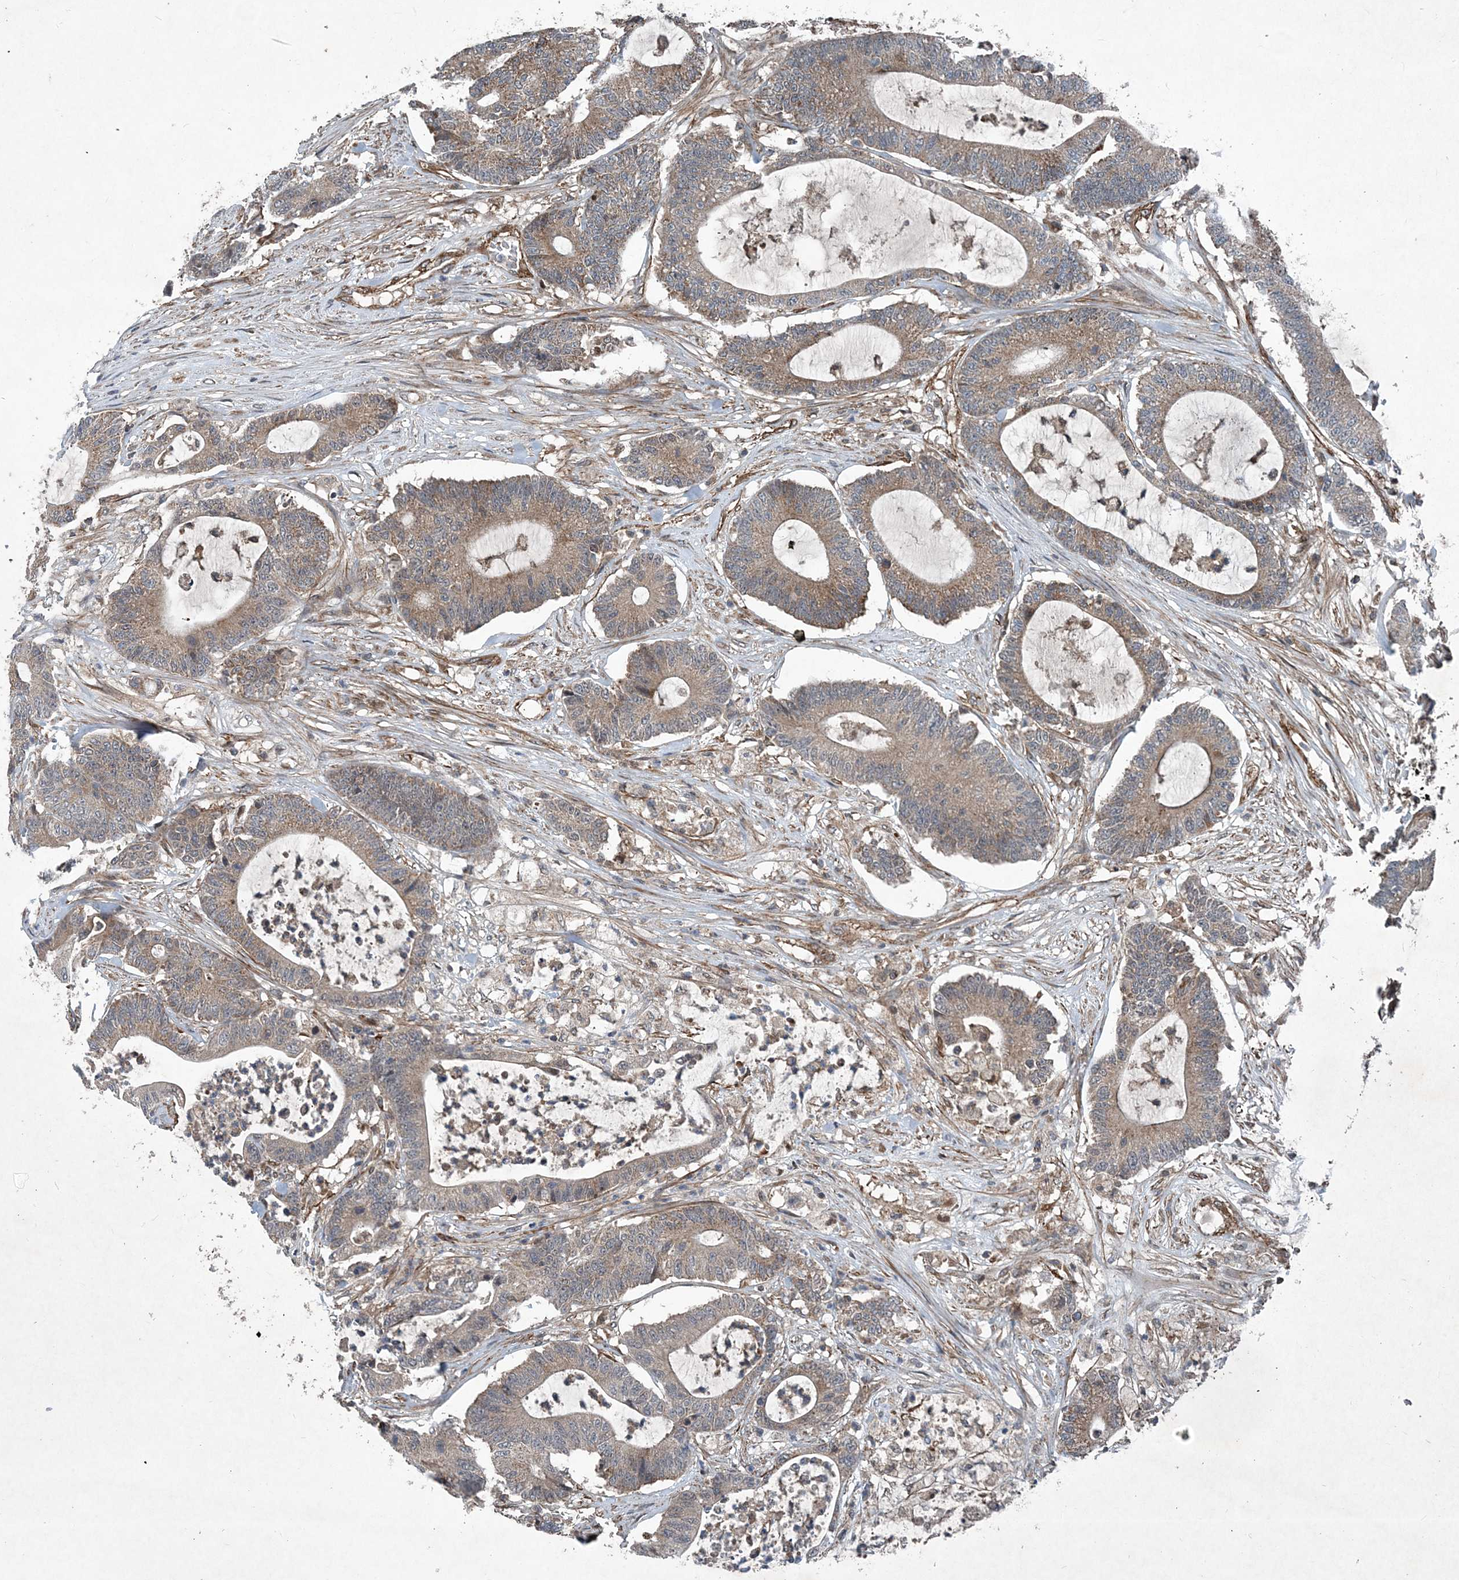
{"staining": {"intensity": "weak", "quantity": ">75%", "location": "cytoplasmic/membranous"}, "tissue": "colorectal cancer", "cell_type": "Tumor cells", "image_type": "cancer", "snomed": [{"axis": "morphology", "description": "Adenocarcinoma, NOS"}, {"axis": "topography", "description": "Colon"}], "caption": "Immunohistochemical staining of human colorectal adenocarcinoma shows low levels of weak cytoplasmic/membranous protein positivity in about >75% of tumor cells.", "gene": "NDUFA2", "patient": {"sex": "female", "age": 84}}